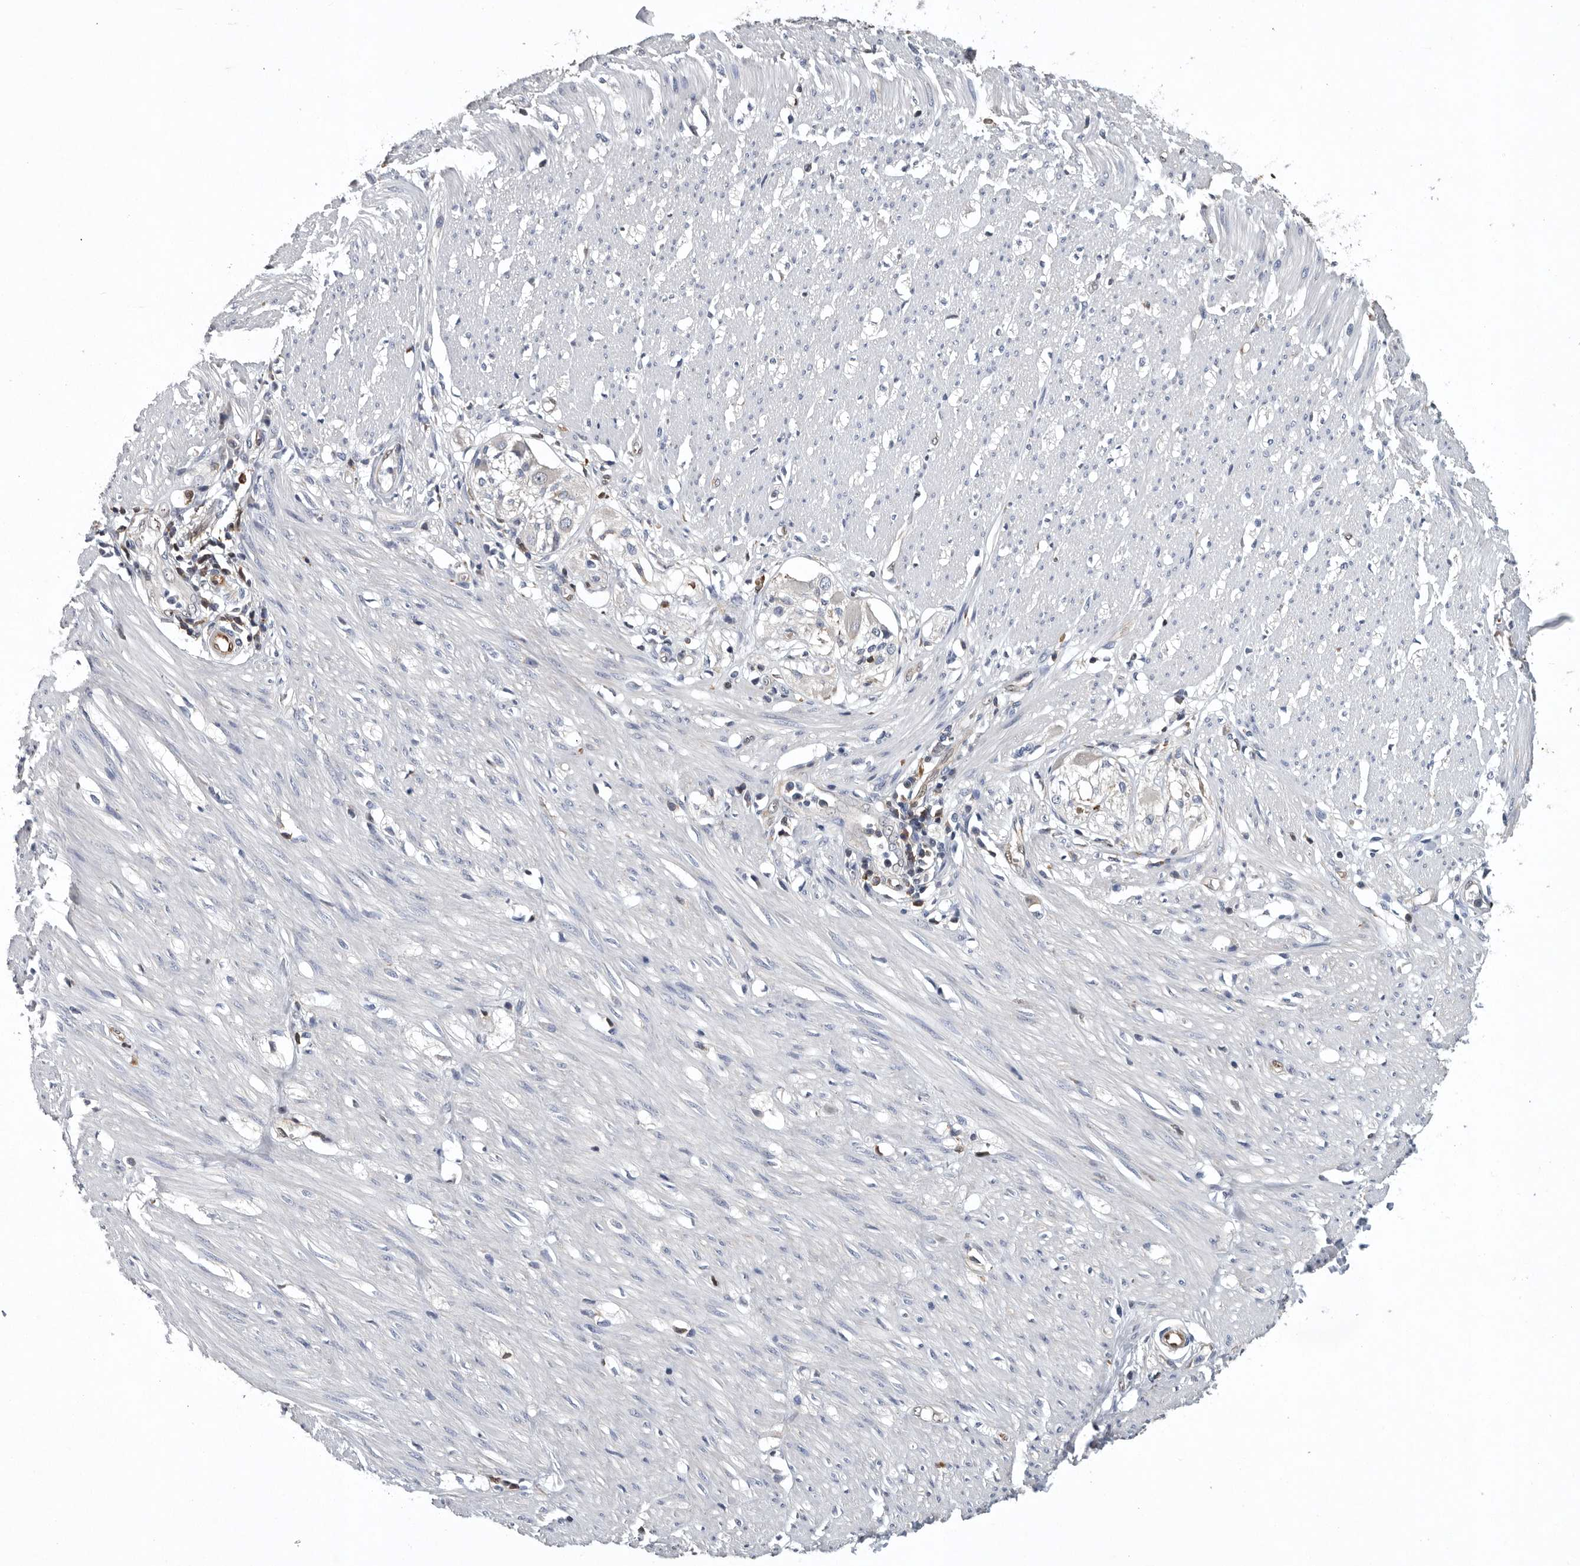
{"staining": {"intensity": "negative", "quantity": "none", "location": "none"}, "tissue": "smooth muscle", "cell_type": "Smooth muscle cells", "image_type": "normal", "snomed": [{"axis": "morphology", "description": "Normal tissue, NOS"}, {"axis": "morphology", "description": "Adenocarcinoma, NOS"}, {"axis": "topography", "description": "Colon"}, {"axis": "topography", "description": "Peripheral nerve tissue"}], "caption": "IHC photomicrograph of benign smooth muscle: smooth muscle stained with DAB shows no significant protein positivity in smooth muscle cells.", "gene": "PDCD4", "patient": {"sex": "male", "age": 14}}